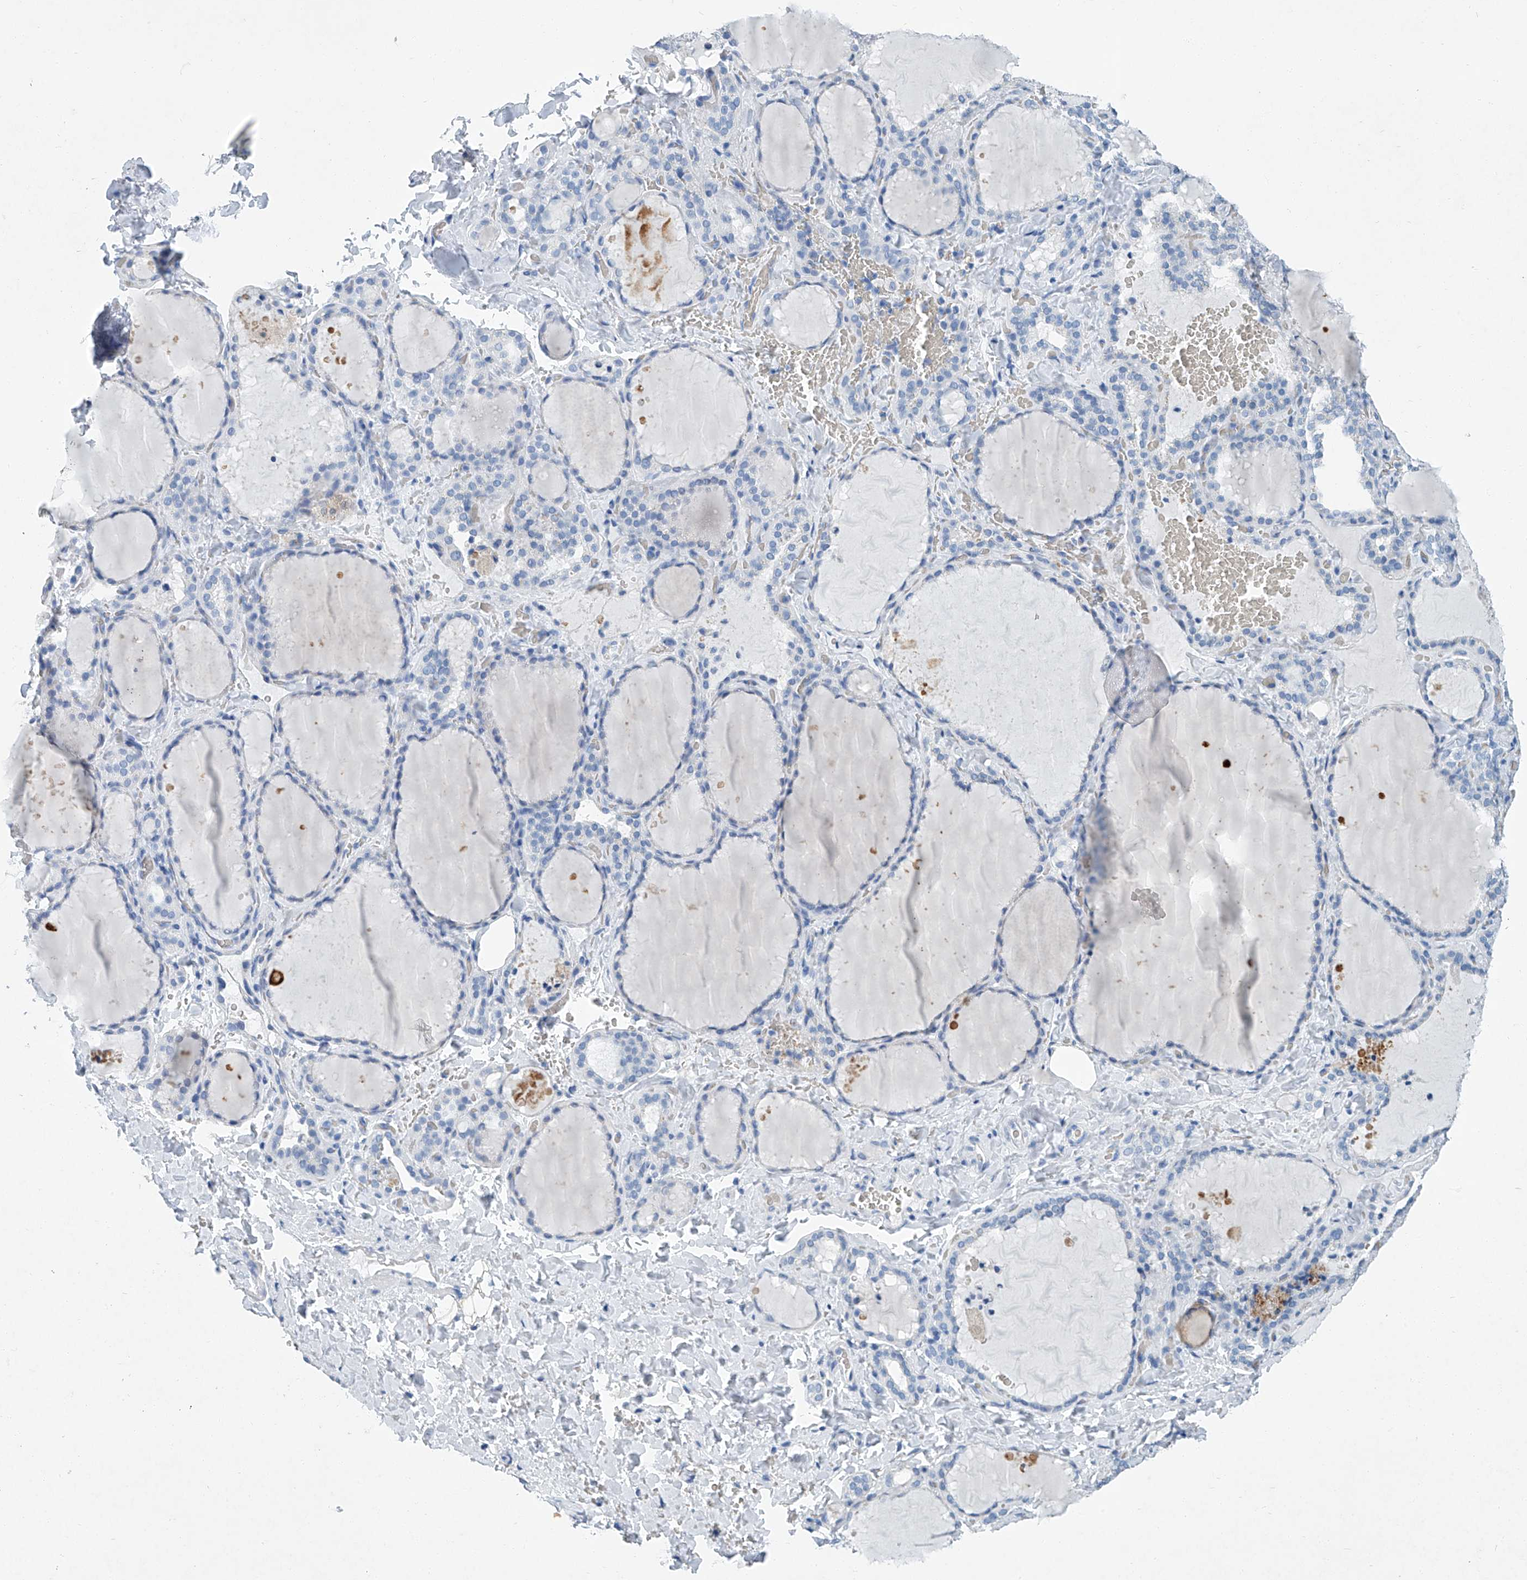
{"staining": {"intensity": "negative", "quantity": "none", "location": "none"}, "tissue": "thyroid gland", "cell_type": "Glandular cells", "image_type": "normal", "snomed": [{"axis": "morphology", "description": "Normal tissue, NOS"}, {"axis": "topography", "description": "Thyroid gland"}], "caption": "Immunohistochemistry (IHC) of unremarkable human thyroid gland exhibits no staining in glandular cells.", "gene": "CYP2A7", "patient": {"sex": "female", "age": 22}}